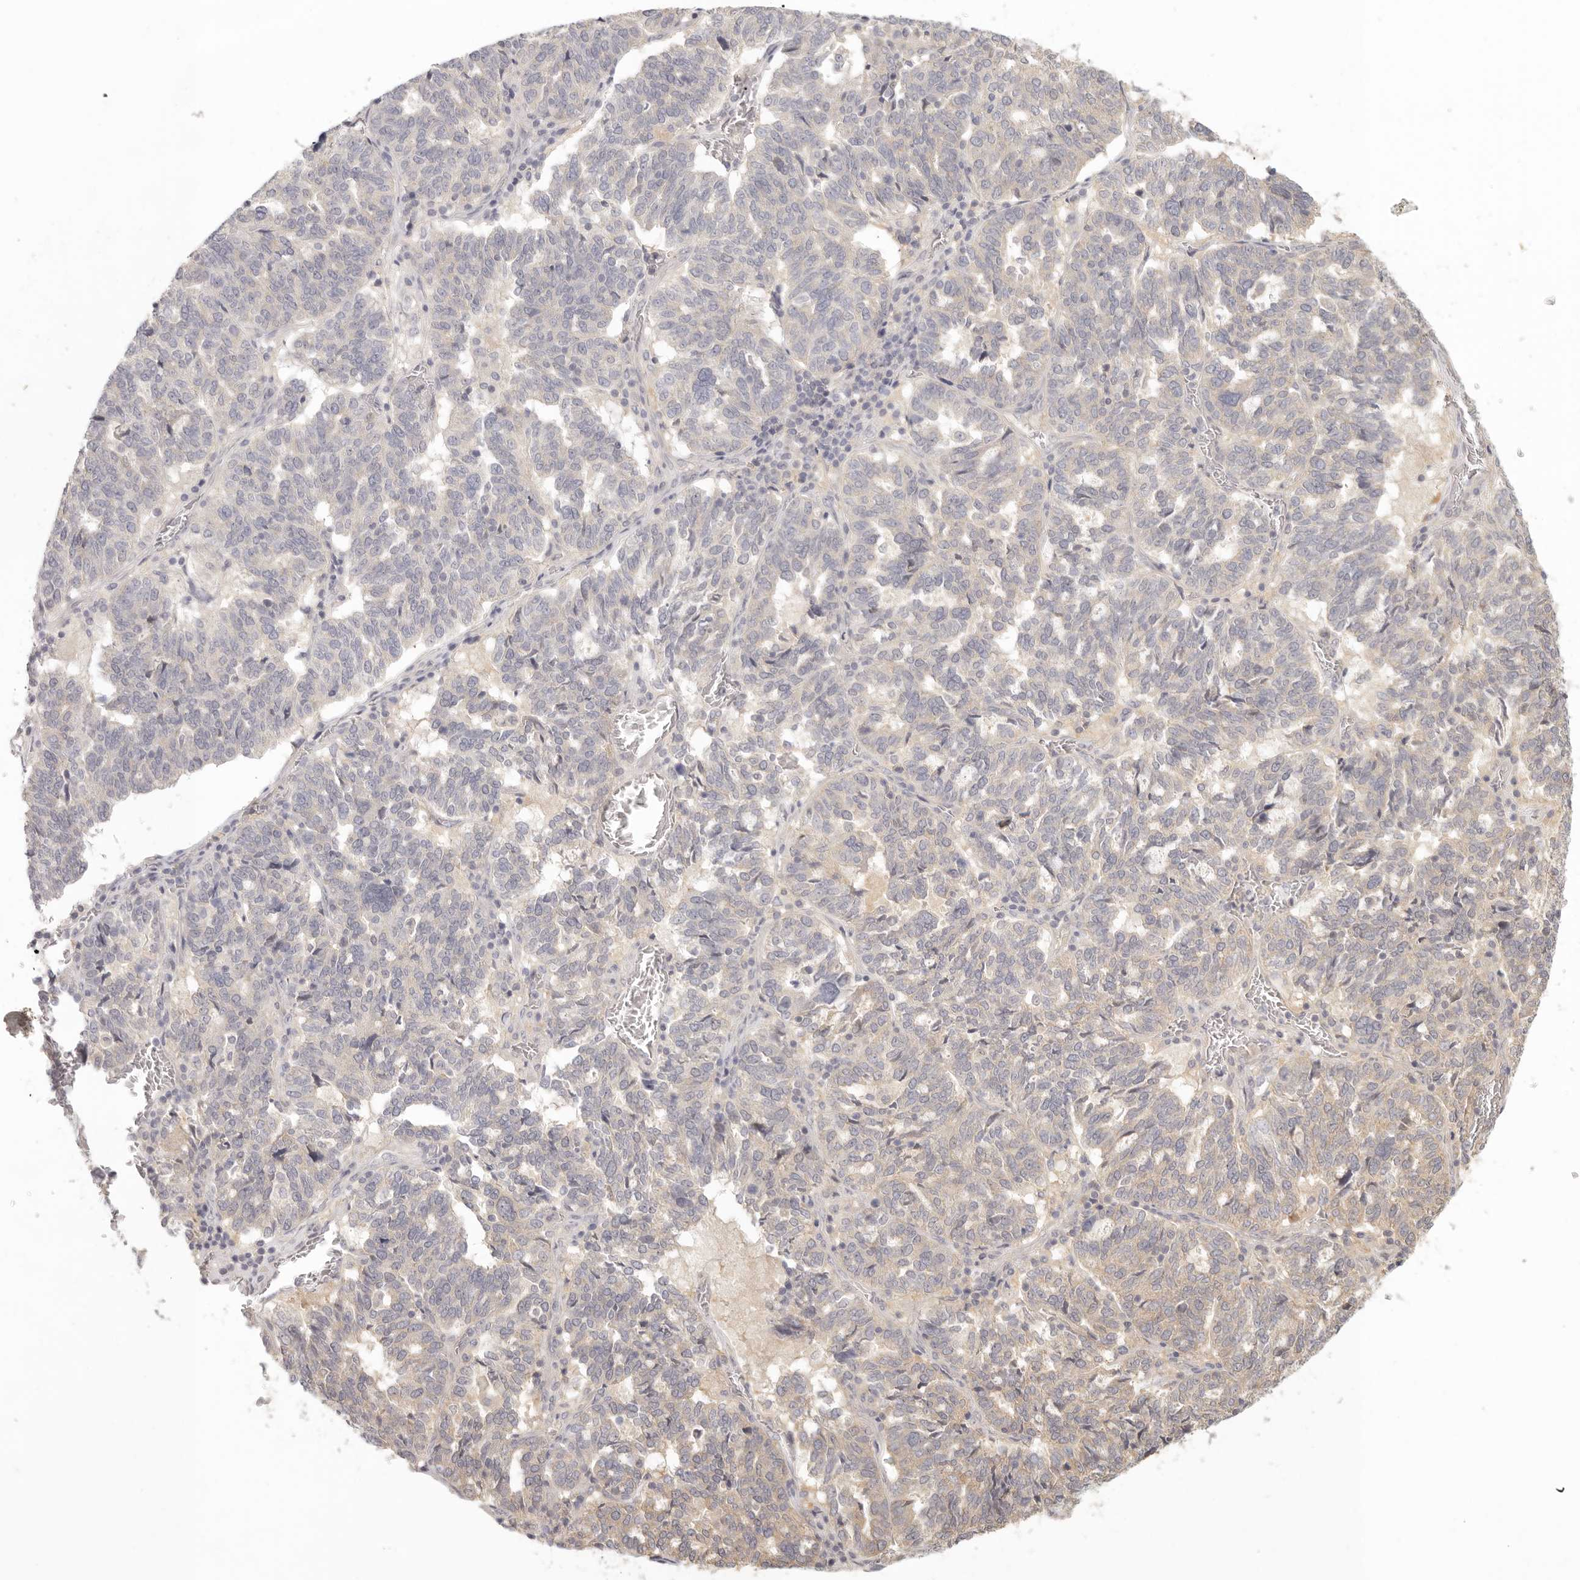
{"staining": {"intensity": "negative", "quantity": "none", "location": "none"}, "tissue": "ovarian cancer", "cell_type": "Tumor cells", "image_type": "cancer", "snomed": [{"axis": "morphology", "description": "Cystadenocarcinoma, serous, NOS"}, {"axis": "topography", "description": "Ovary"}], "caption": "Immunohistochemistry of ovarian cancer shows no expression in tumor cells. (Stains: DAB (3,3'-diaminobenzidine) immunohistochemistry with hematoxylin counter stain, Microscopy: brightfield microscopy at high magnification).", "gene": "AHDC1", "patient": {"sex": "female", "age": 59}}